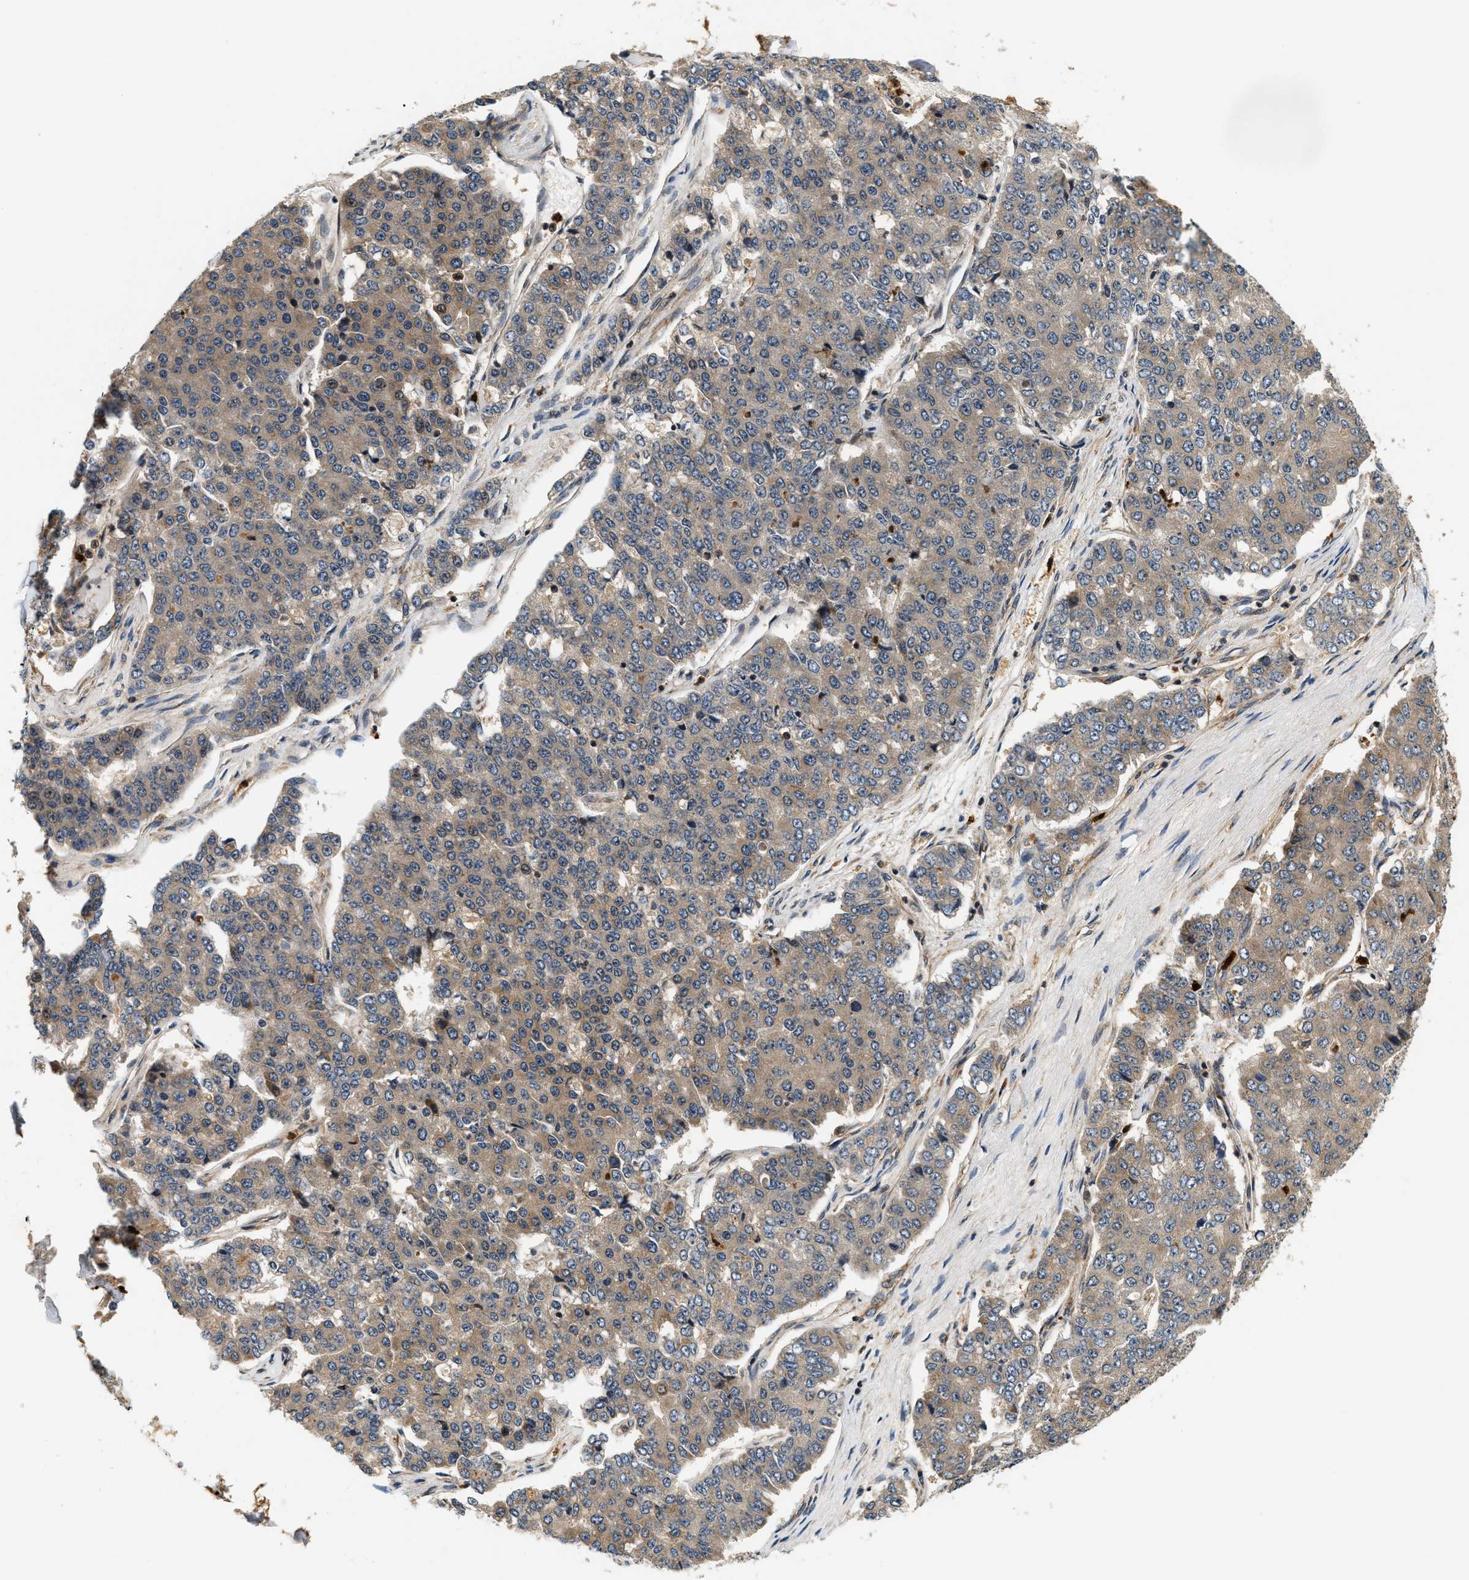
{"staining": {"intensity": "weak", "quantity": ">75%", "location": "cytoplasmic/membranous"}, "tissue": "pancreatic cancer", "cell_type": "Tumor cells", "image_type": "cancer", "snomed": [{"axis": "morphology", "description": "Adenocarcinoma, NOS"}, {"axis": "topography", "description": "Pancreas"}], "caption": "The micrograph reveals a brown stain indicating the presence of a protein in the cytoplasmic/membranous of tumor cells in adenocarcinoma (pancreatic).", "gene": "SAMD9", "patient": {"sex": "male", "age": 50}}